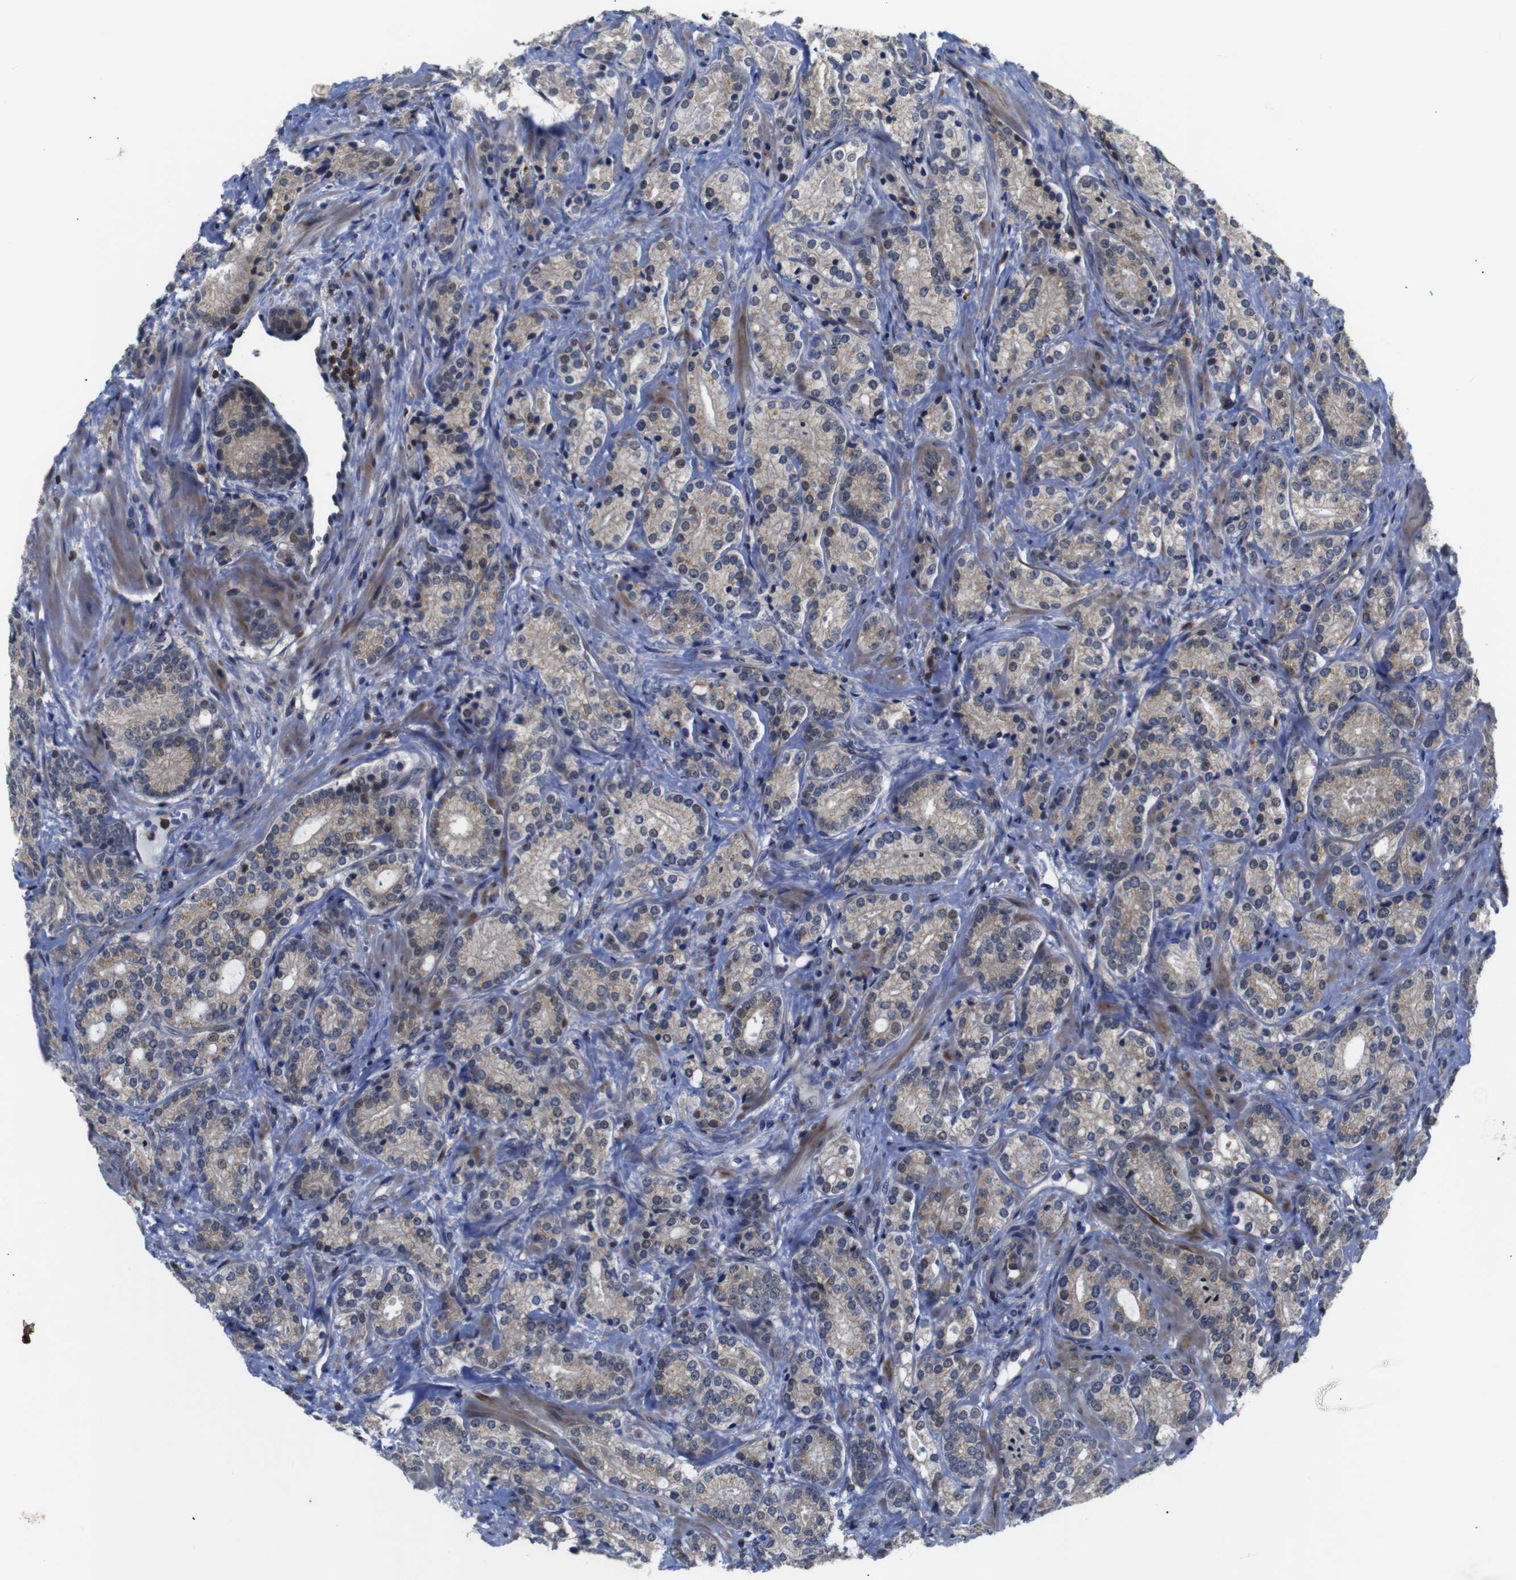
{"staining": {"intensity": "weak", "quantity": ">75%", "location": "cytoplasmic/membranous,nuclear"}, "tissue": "prostate cancer", "cell_type": "Tumor cells", "image_type": "cancer", "snomed": [{"axis": "morphology", "description": "Adenocarcinoma, High grade"}, {"axis": "topography", "description": "Prostate"}], "caption": "This histopathology image reveals IHC staining of prostate cancer (adenocarcinoma (high-grade)), with low weak cytoplasmic/membranous and nuclear staining in approximately >75% of tumor cells.", "gene": "BRWD3", "patient": {"sex": "male", "age": 61}}